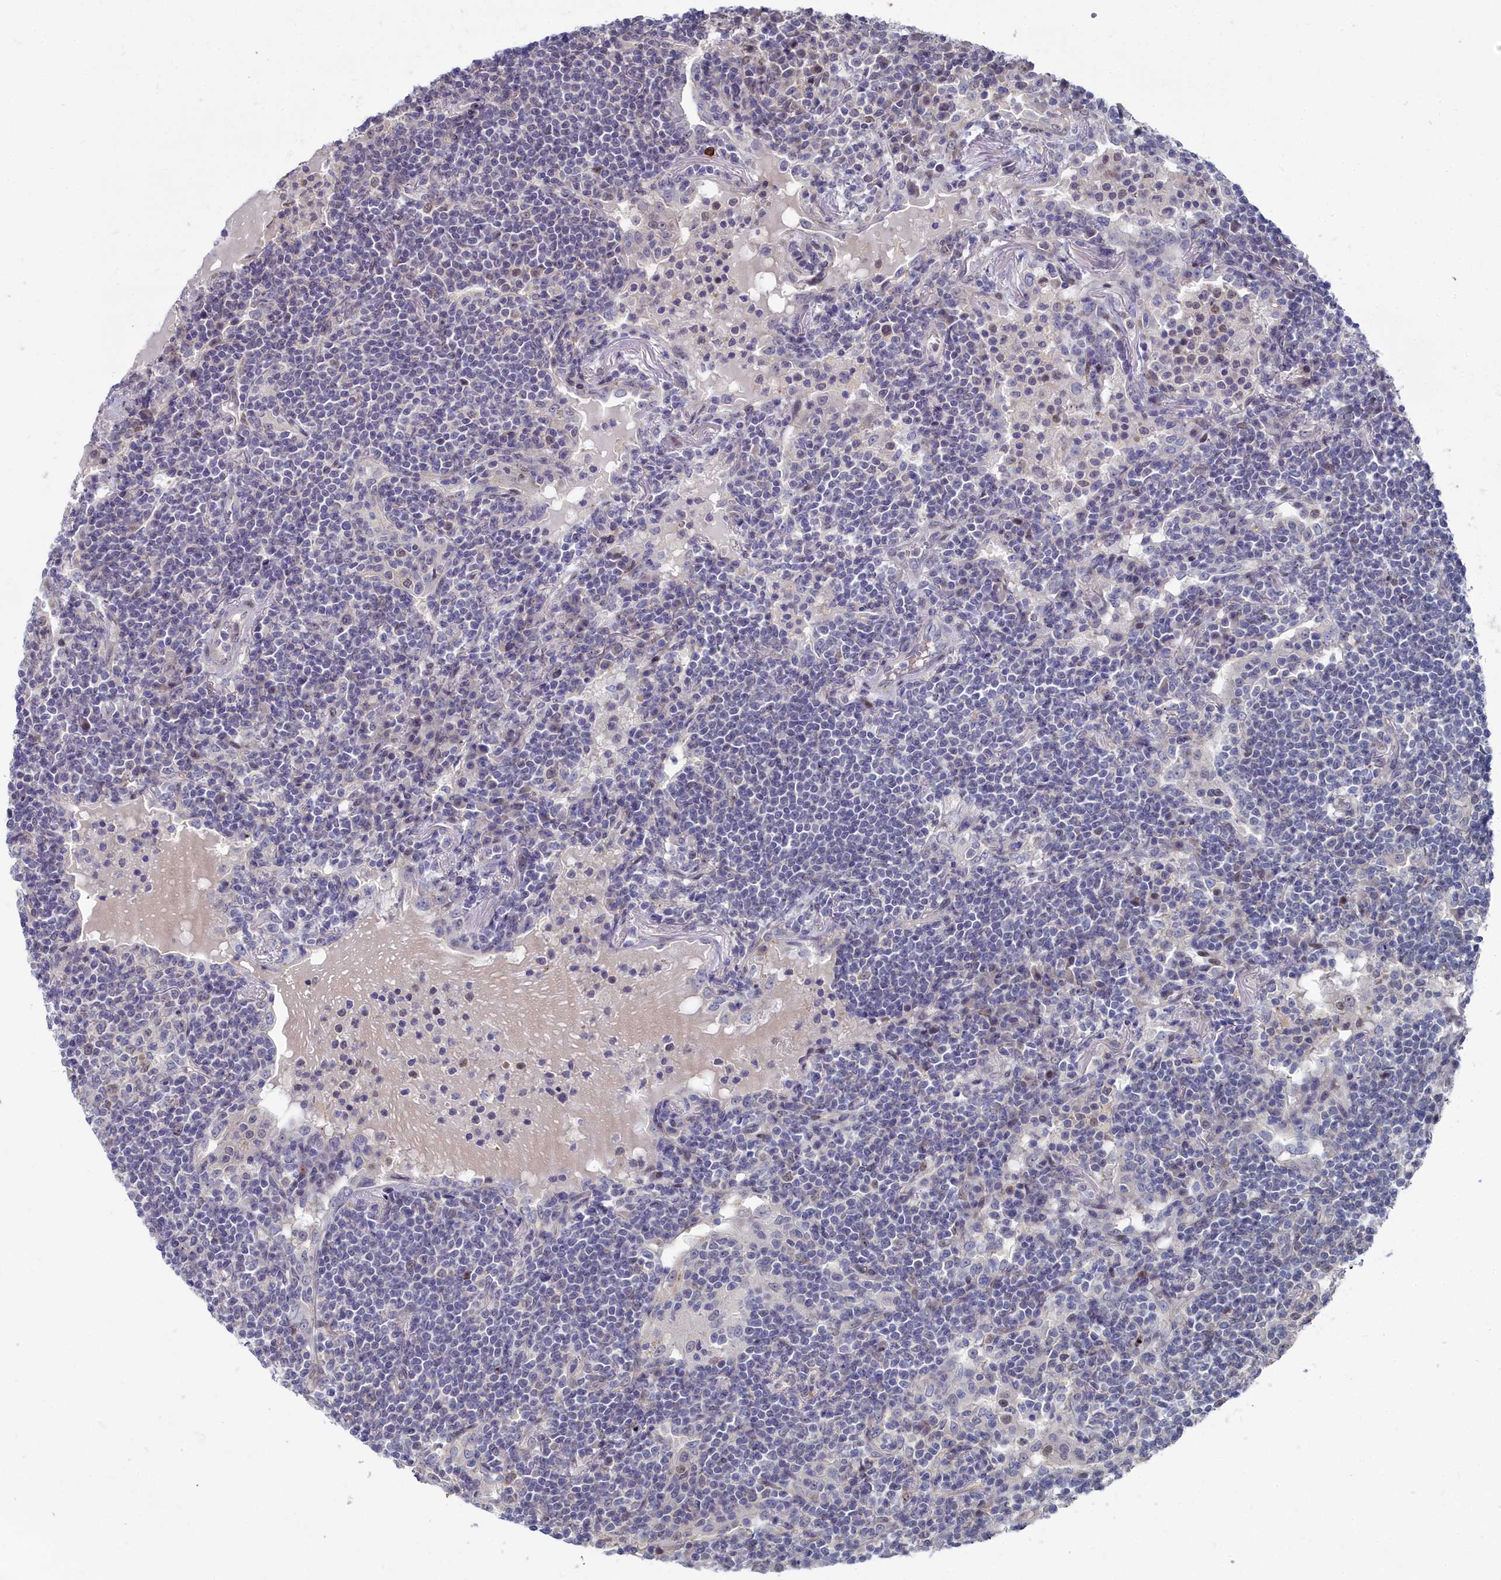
{"staining": {"intensity": "negative", "quantity": "none", "location": "none"}, "tissue": "lymphoma", "cell_type": "Tumor cells", "image_type": "cancer", "snomed": [{"axis": "morphology", "description": "Malignant lymphoma, non-Hodgkin's type, Low grade"}, {"axis": "topography", "description": "Lung"}], "caption": "An IHC photomicrograph of lymphoma is shown. There is no staining in tumor cells of lymphoma.", "gene": "RPS27A", "patient": {"sex": "female", "age": 71}}